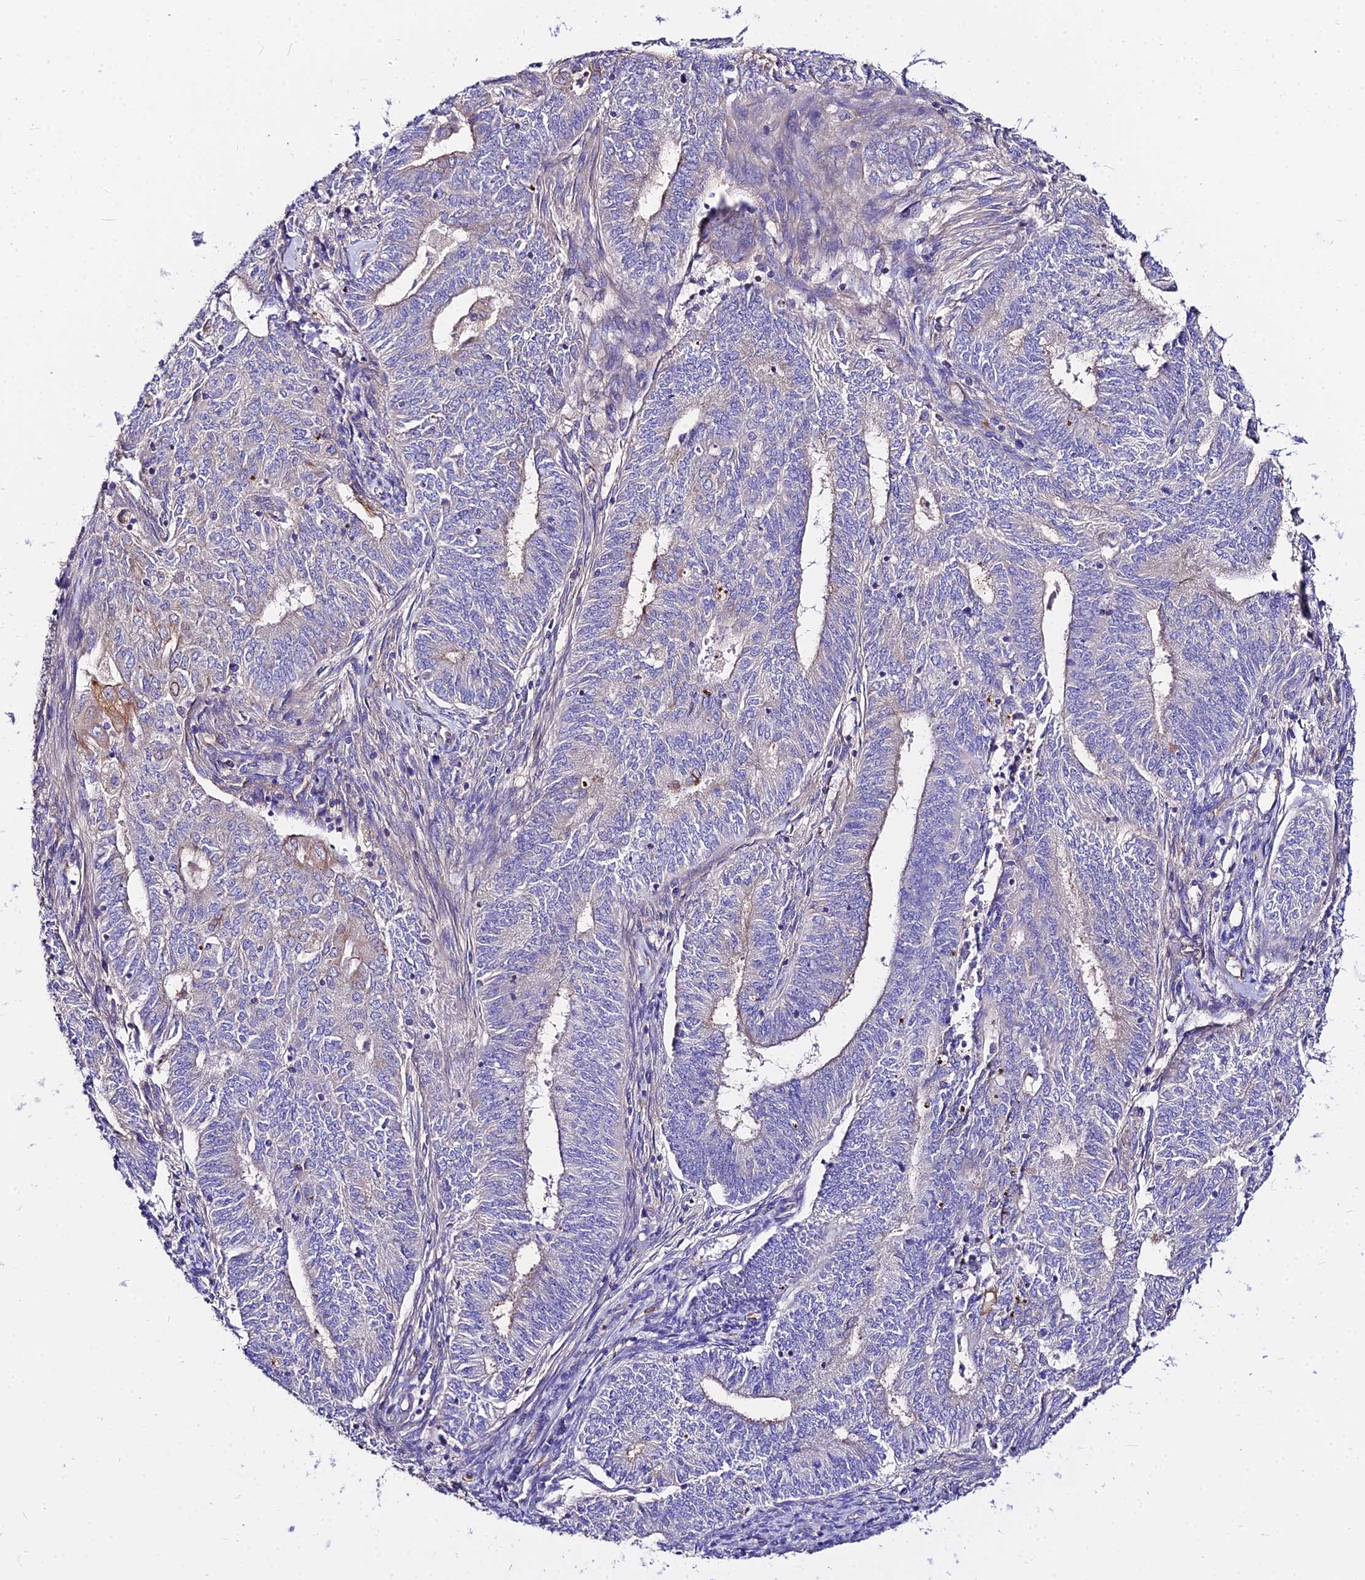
{"staining": {"intensity": "weak", "quantity": "<25%", "location": "cytoplasmic/membranous"}, "tissue": "endometrial cancer", "cell_type": "Tumor cells", "image_type": "cancer", "snomed": [{"axis": "morphology", "description": "Adenocarcinoma, NOS"}, {"axis": "topography", "description": "Endometrium"}], "caption": "Histopathology image shows no protein positivity in tumor cells of endometrial cancer (adenocarcinoma) tissue. (Stains: DAB (3,3'-diaminobenzidine) immunohistochemistry (IHC) with hematoxylin counter stain, Microscopy: brightfield microscopy at high magnification).", "gene": "DAW1", "patient": {"sex": "female", "age": 62}}